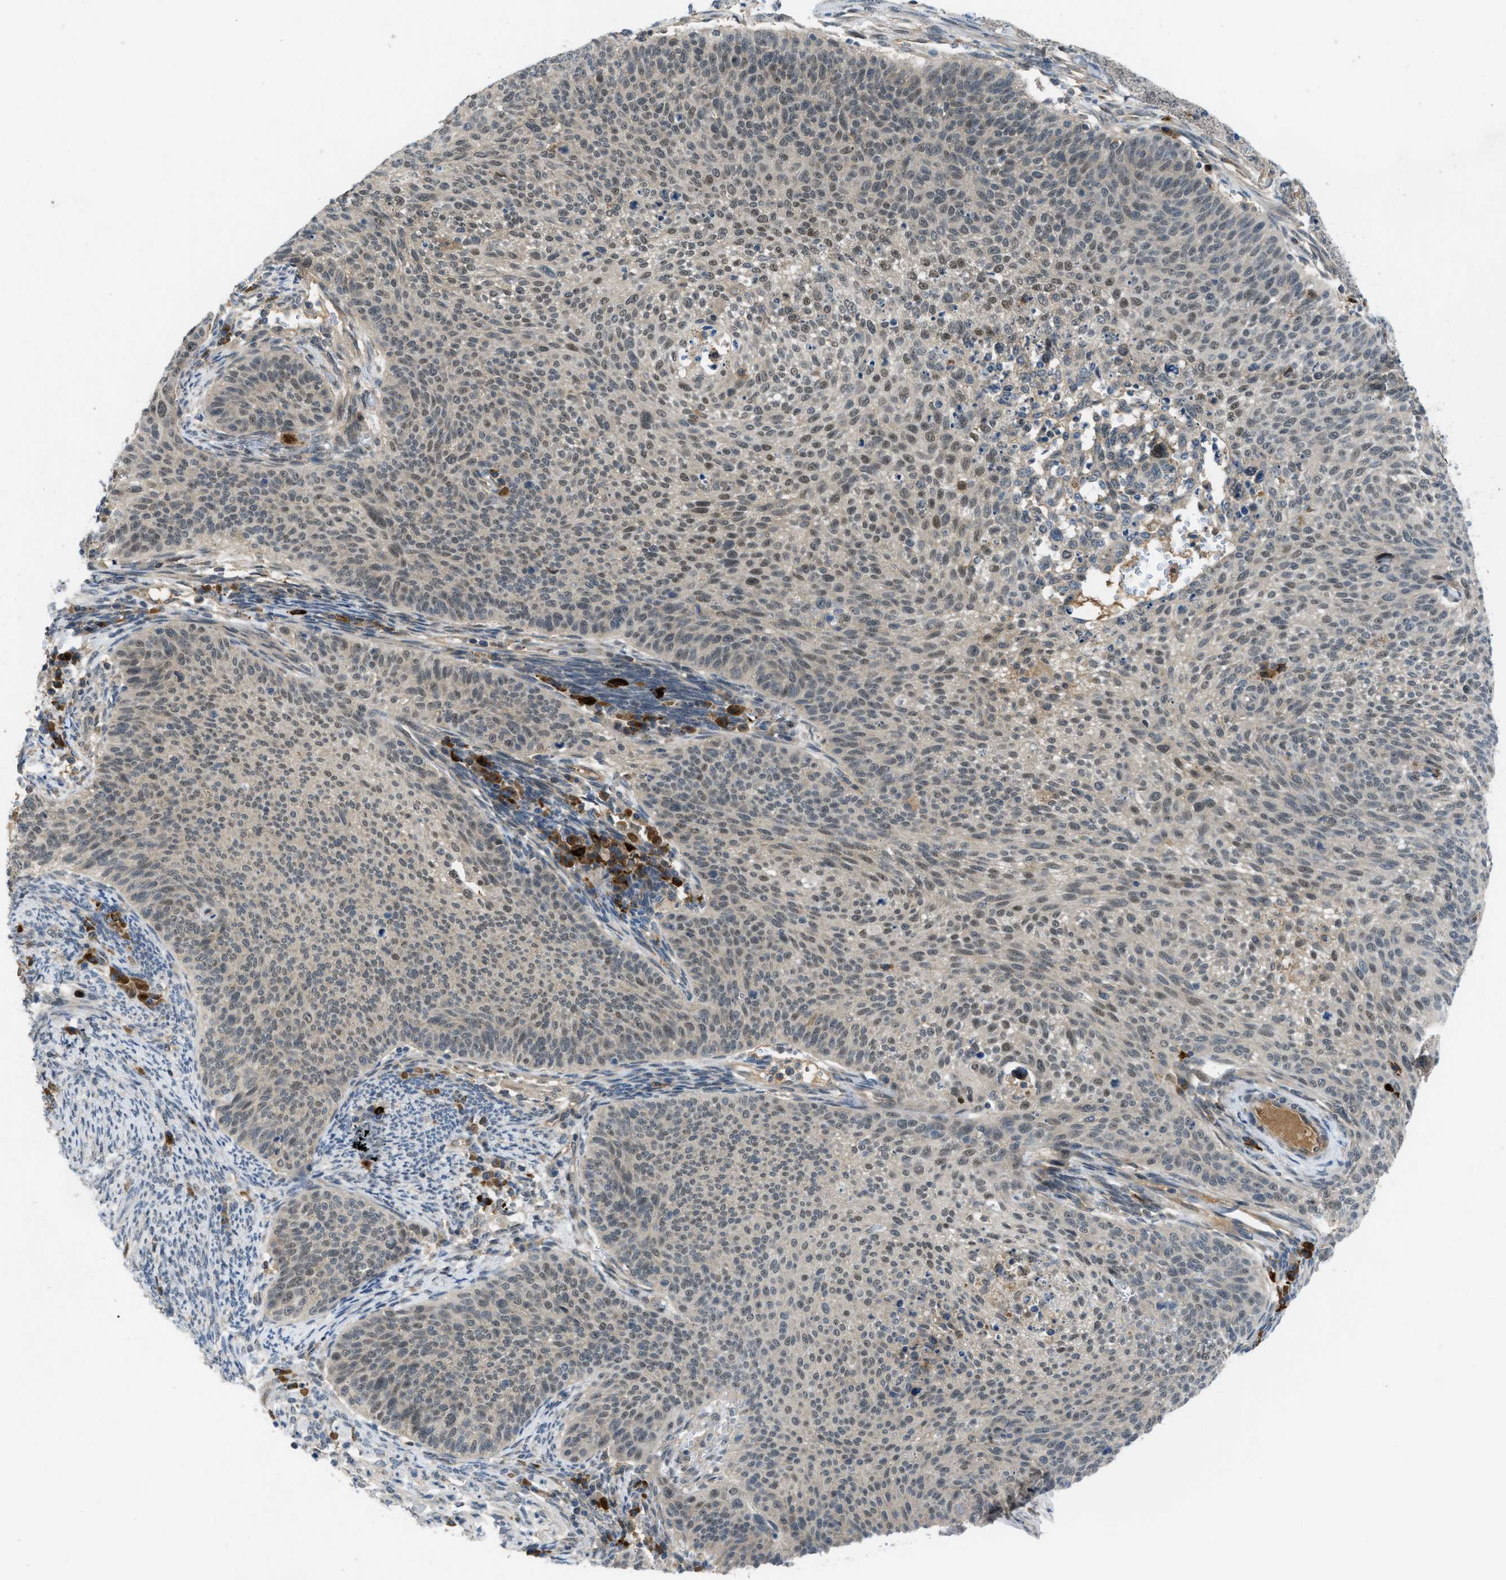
{"staining": {"intensity": "weak", "quantity": "25%-75%", "location": "nuclear"}, "tissue": "cervical cancer", "cell_type": "Tumor cells", "image_type": "cancer", "snomed": [{"axis": "morphology", "description": "Squamous cell carcinoma, NOS"}, {"axis": "topography", "description": "Cervix"}], "caption": "A brown stain labels weak nuclear expression of a protein in human cervical cancer tumor cells. Ihc stains the protein of interest in brown and the nuclei are stained blue.", "gene": "ZNF251", "patient": {"sex": "female", "age": 70}}